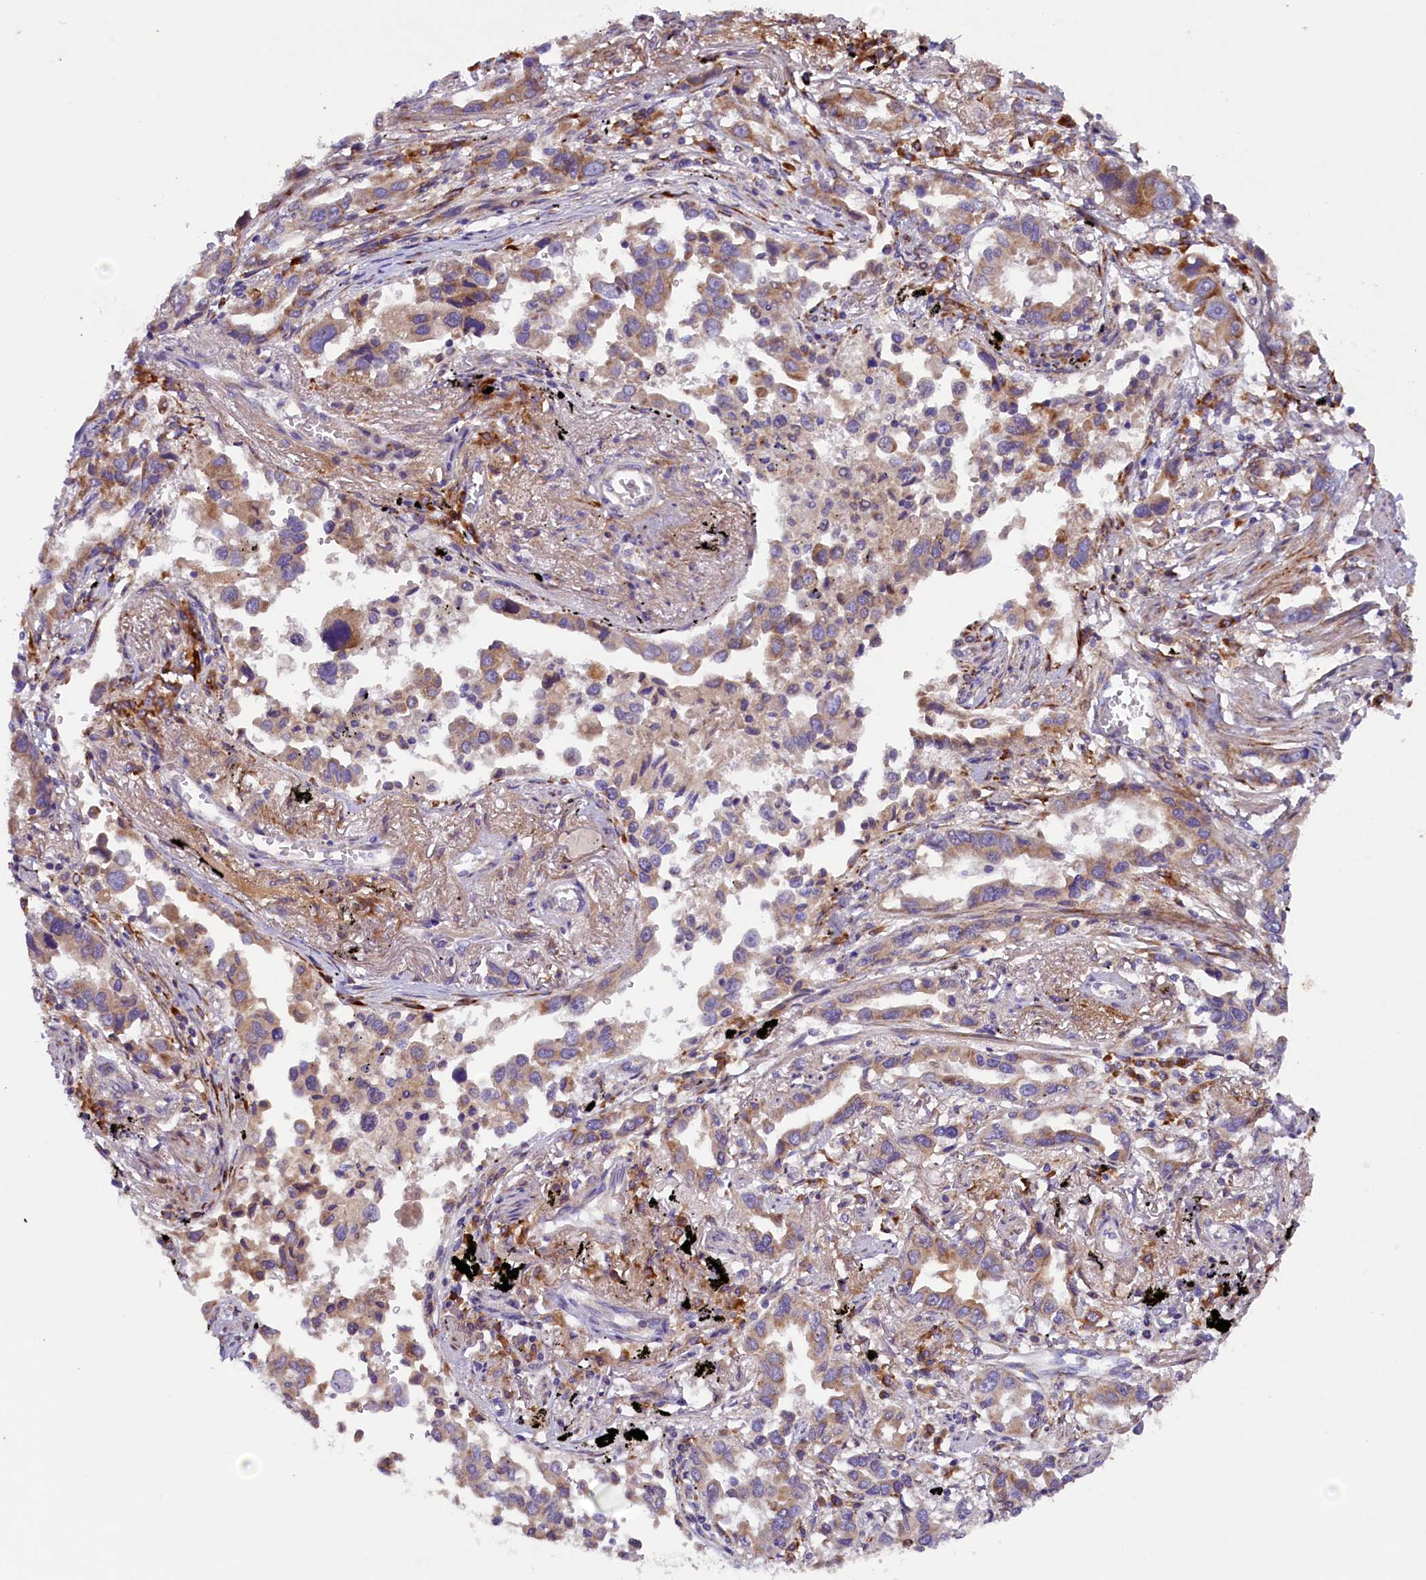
{"staining": {"intensity": "moderate", "quantity": ">75%", "location": "cytoplasmic/membranous"}, "tissue": "lung cancer", "cell_type": "Tumor cells", "image_type": "cancer", "snomed": [{"axis": "morphology", "description": "Adenocarcinoma, NOS"}, {"axis": "topography", "description": "Lung"}], "caption": "Lung cancer stained with DAB immunohistochemistry (IHC) exhibits medium levels of moderate cytoplasmic/membranous expression in about >75% of tumor cells.", "gene": "SSC5D", "patient": {"sex": "male", "age": 67}}